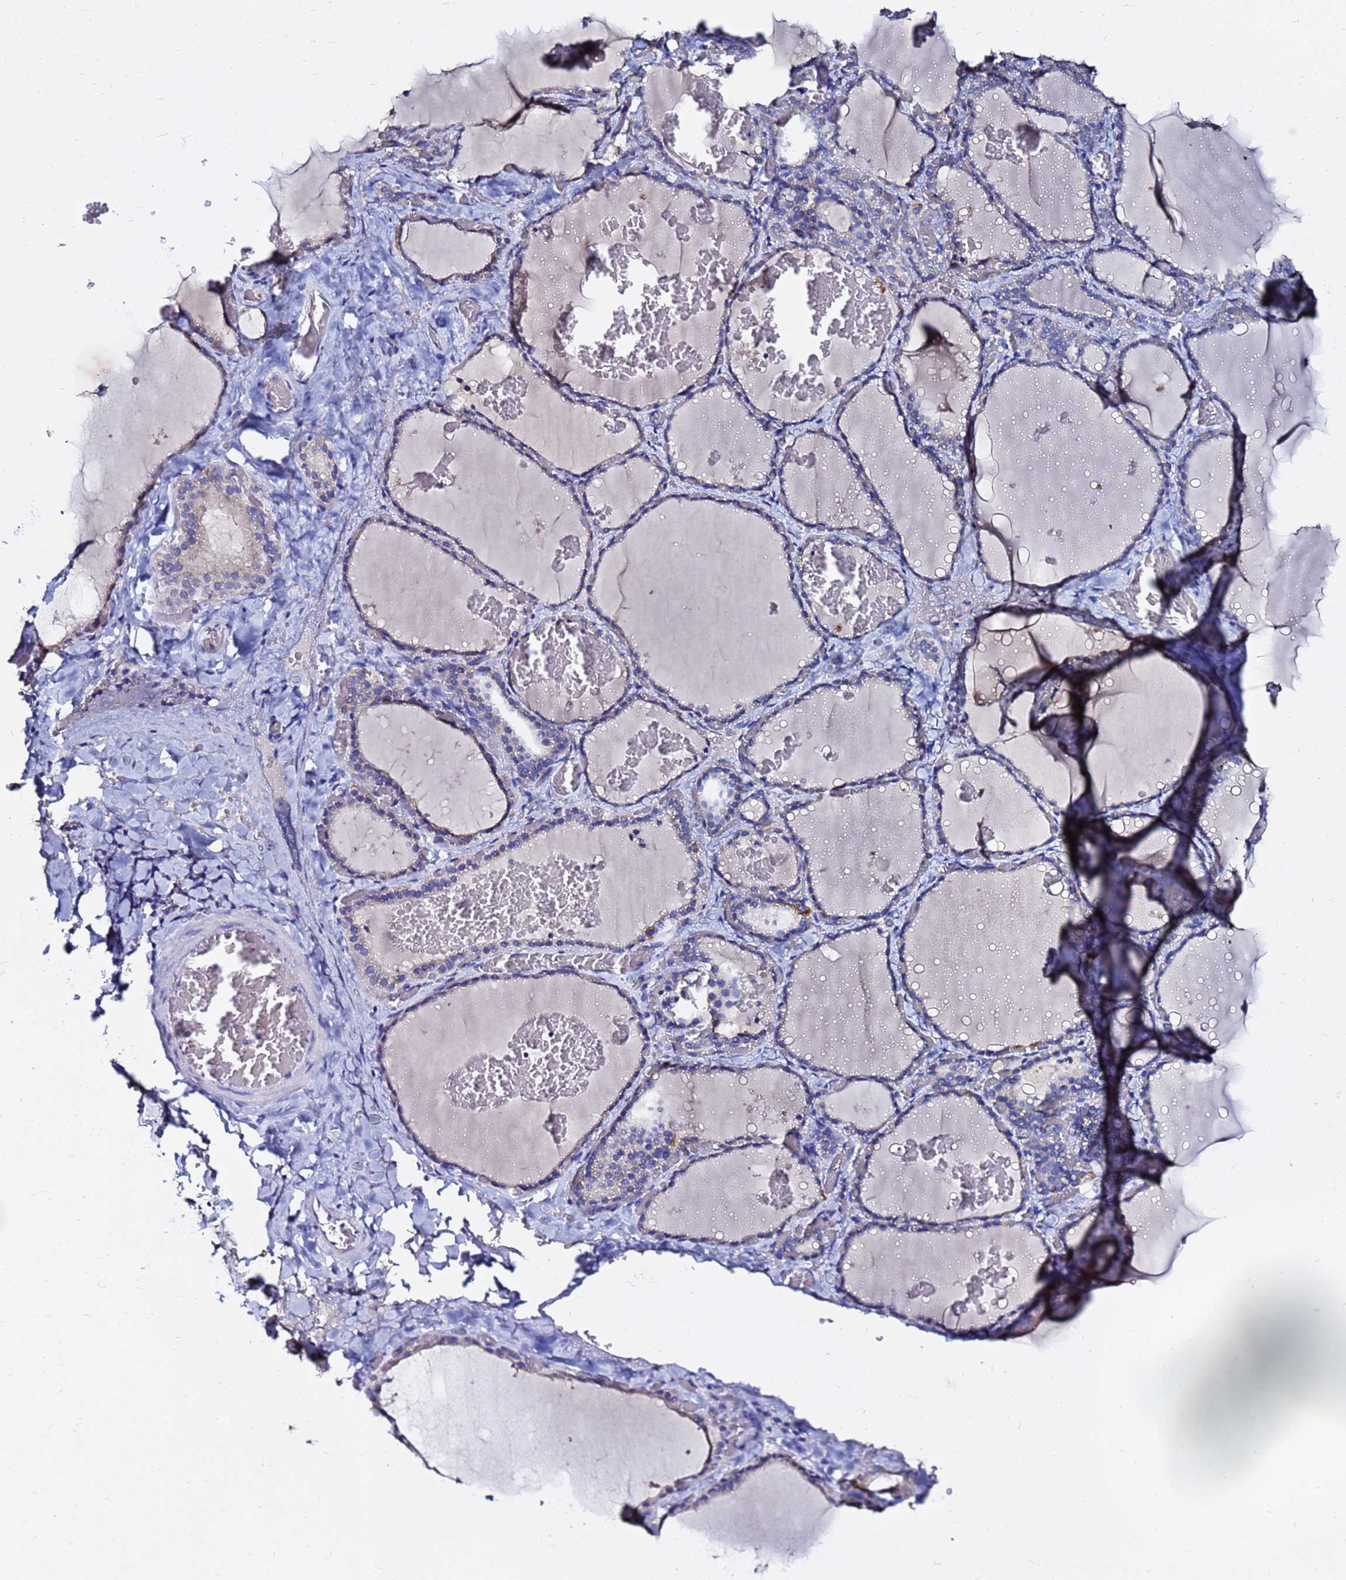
{"staining": {"intensity": "weak", "quantity": "<25%", "location": "cytoplasmic/membranous"}, "tissue": "thyroid gland", "cell_type": "Glandular cells", "image_type": "normal", "snomed": [{"axis": "morphology", "description": "Normal tissue, NOS"}, {"axis": "topography", "description": "Thyroid gland"}], "caption": "Immunohistochemistry (IHC) of normal human thyroid gland exhibits no staining in glandular cells.", "gene": "FAM183A", "patient": {"sex": "female", "age": 39}}